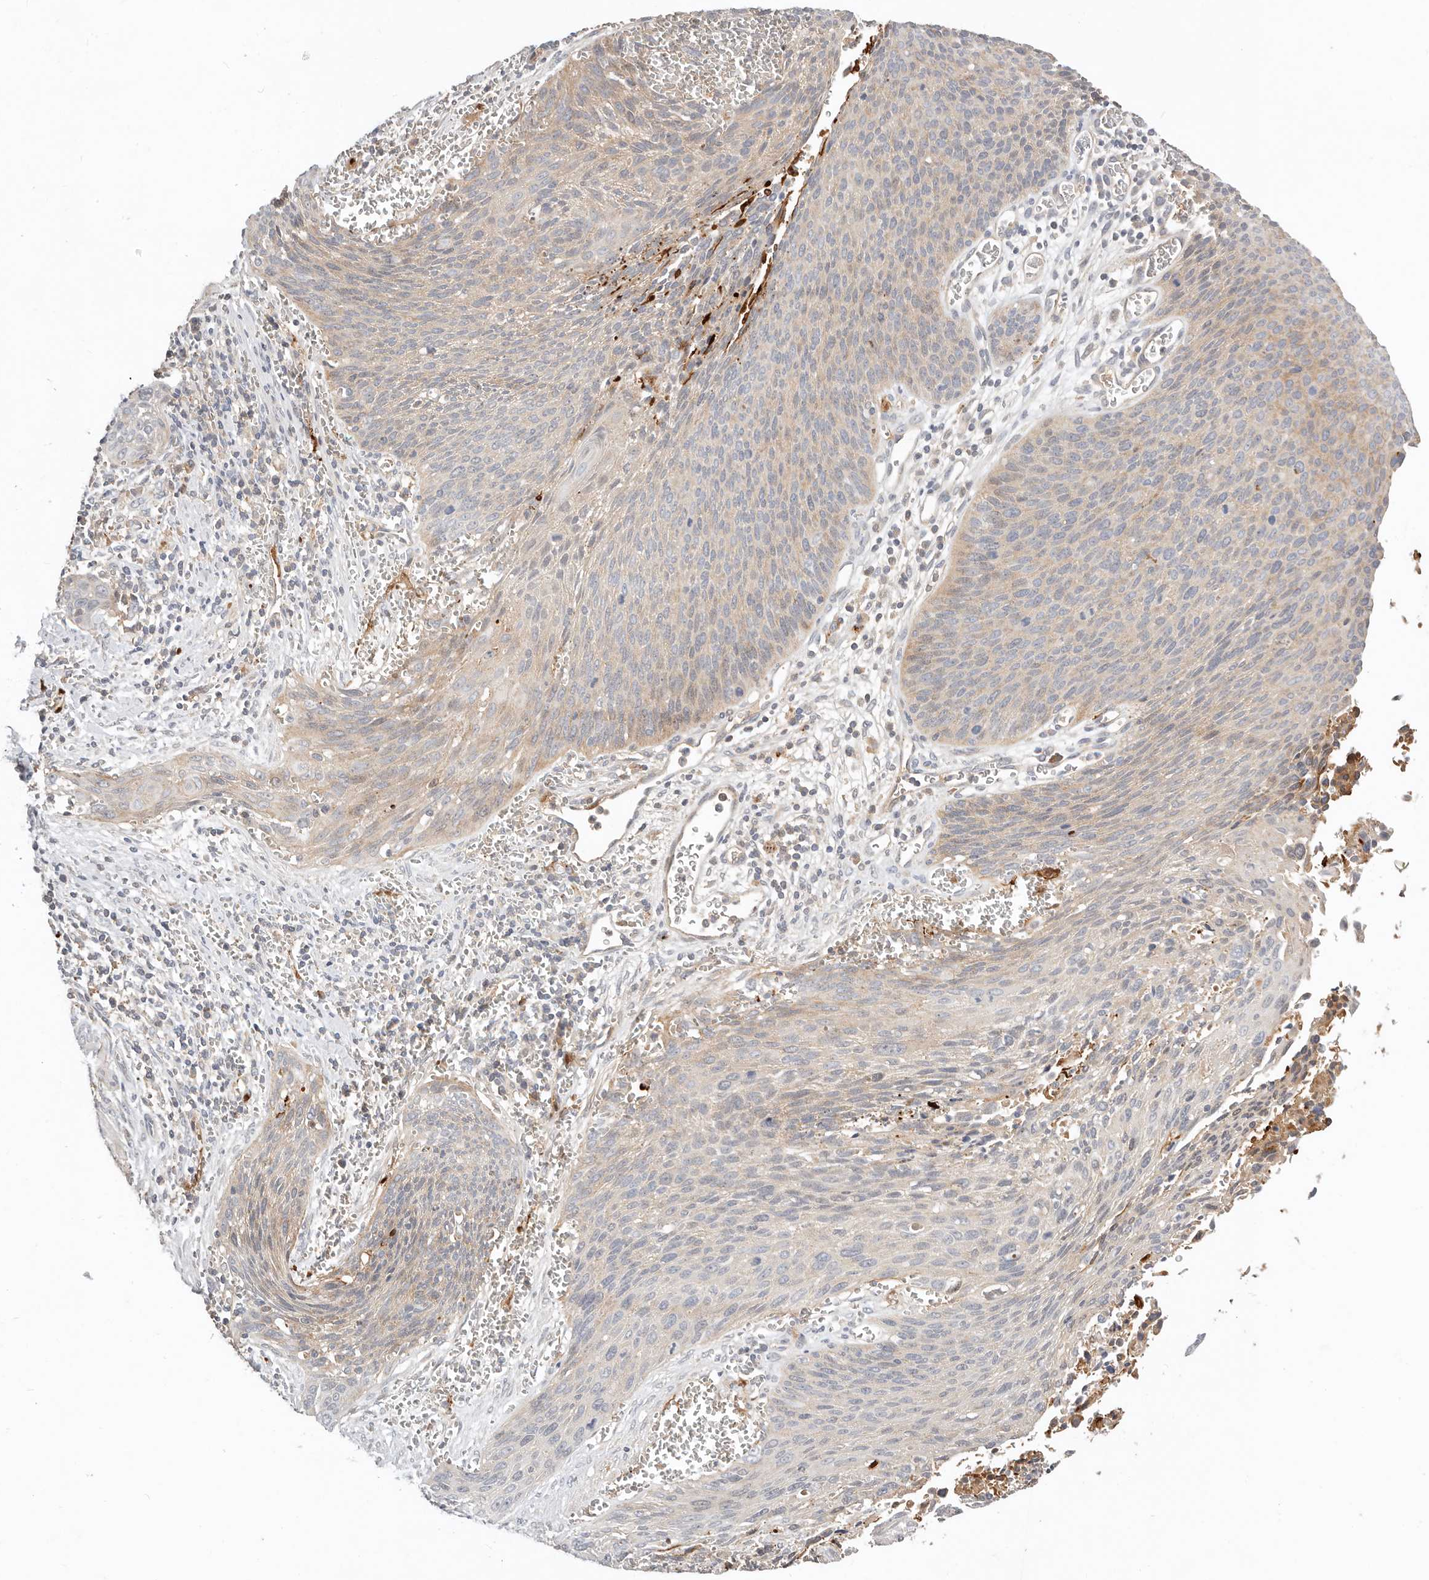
{"staining": {"intensity": "moderate", "quantity": "25%-75%", "location": "cytoplasmic/membranous"}, "tissue": "cervical cancer", "cell_type": "Tumor cells", "image_type": "cancer", "snomed": [{"axis": "morphology", "description": "Squamous cell carcinoma, NOS"}, {"axis": "topography", "description": "Cervix"}], "caption": "Cervical cancer (squamous cell carcinoma) stained with DAB (3,3'-diaminobenzidine) immunohistochemistry (IHC) displays medium levels of moderate cytoplasmic/membranous expression in approximately 25%-75% of tumor cells.", "gene": "MTFR2", "patient": {"sex": "female", "age": 55}}